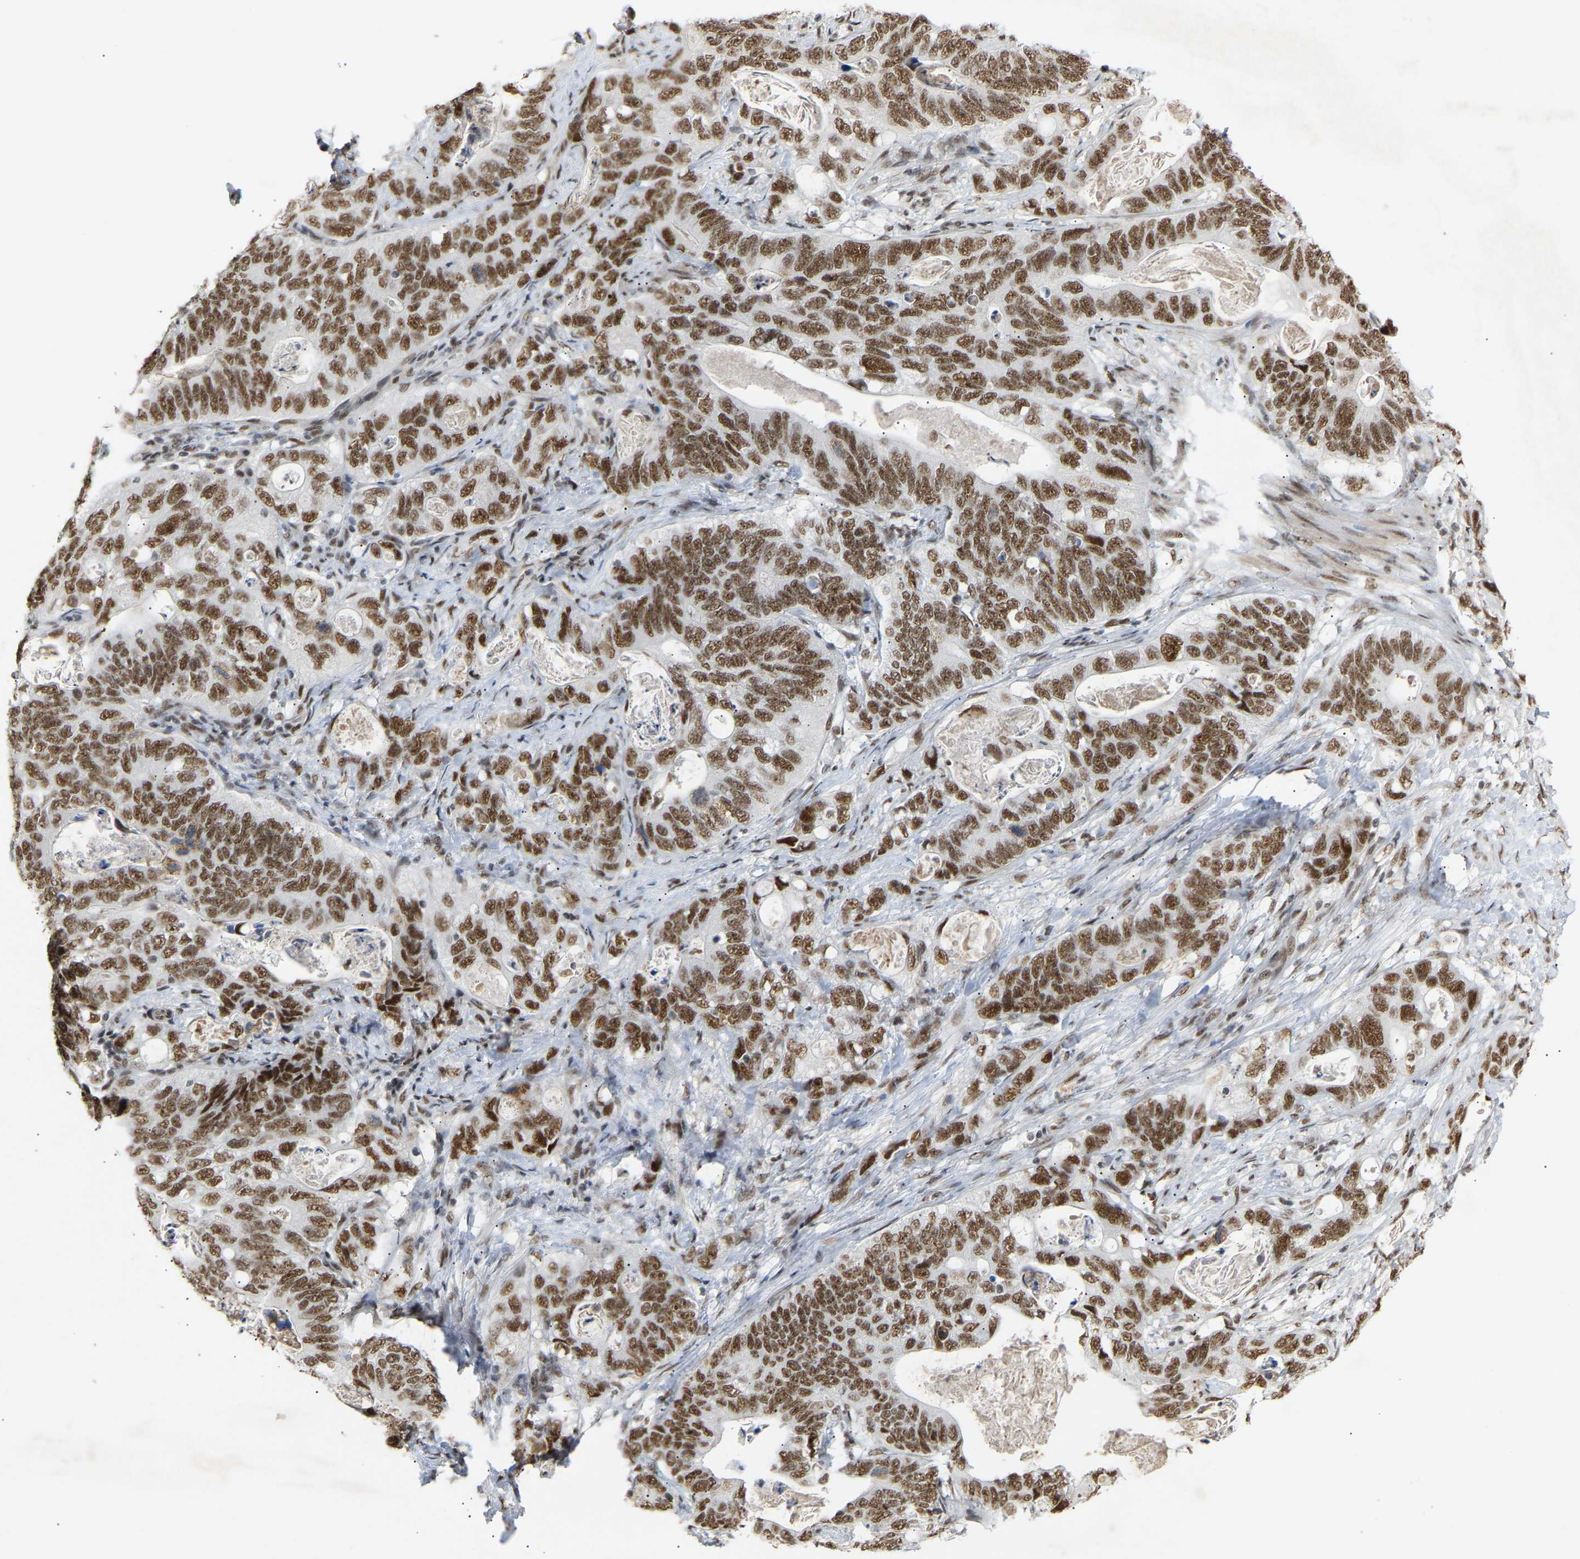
{"staining": {"intensity": "strong", "quantity": ">75%", "location": "nuclear"}, "tissue": "stomach cancer", "cell_type": "Tumor cells", "image_type": "cancer", "snomed": [{"axis": "morphology", "description": "Normal tissue, NOS"}, {"axis": "morphology", "description": "Adenocarcinoma, NOS"}, {"axis": "topography", "description": "Stomach"}], "caption": "Strong nuclear protein positivity is present in about >75% of tumor cells in stomach cancer.", "gene": "NELFB", "patient": {"sex": "female", "age": 89}}